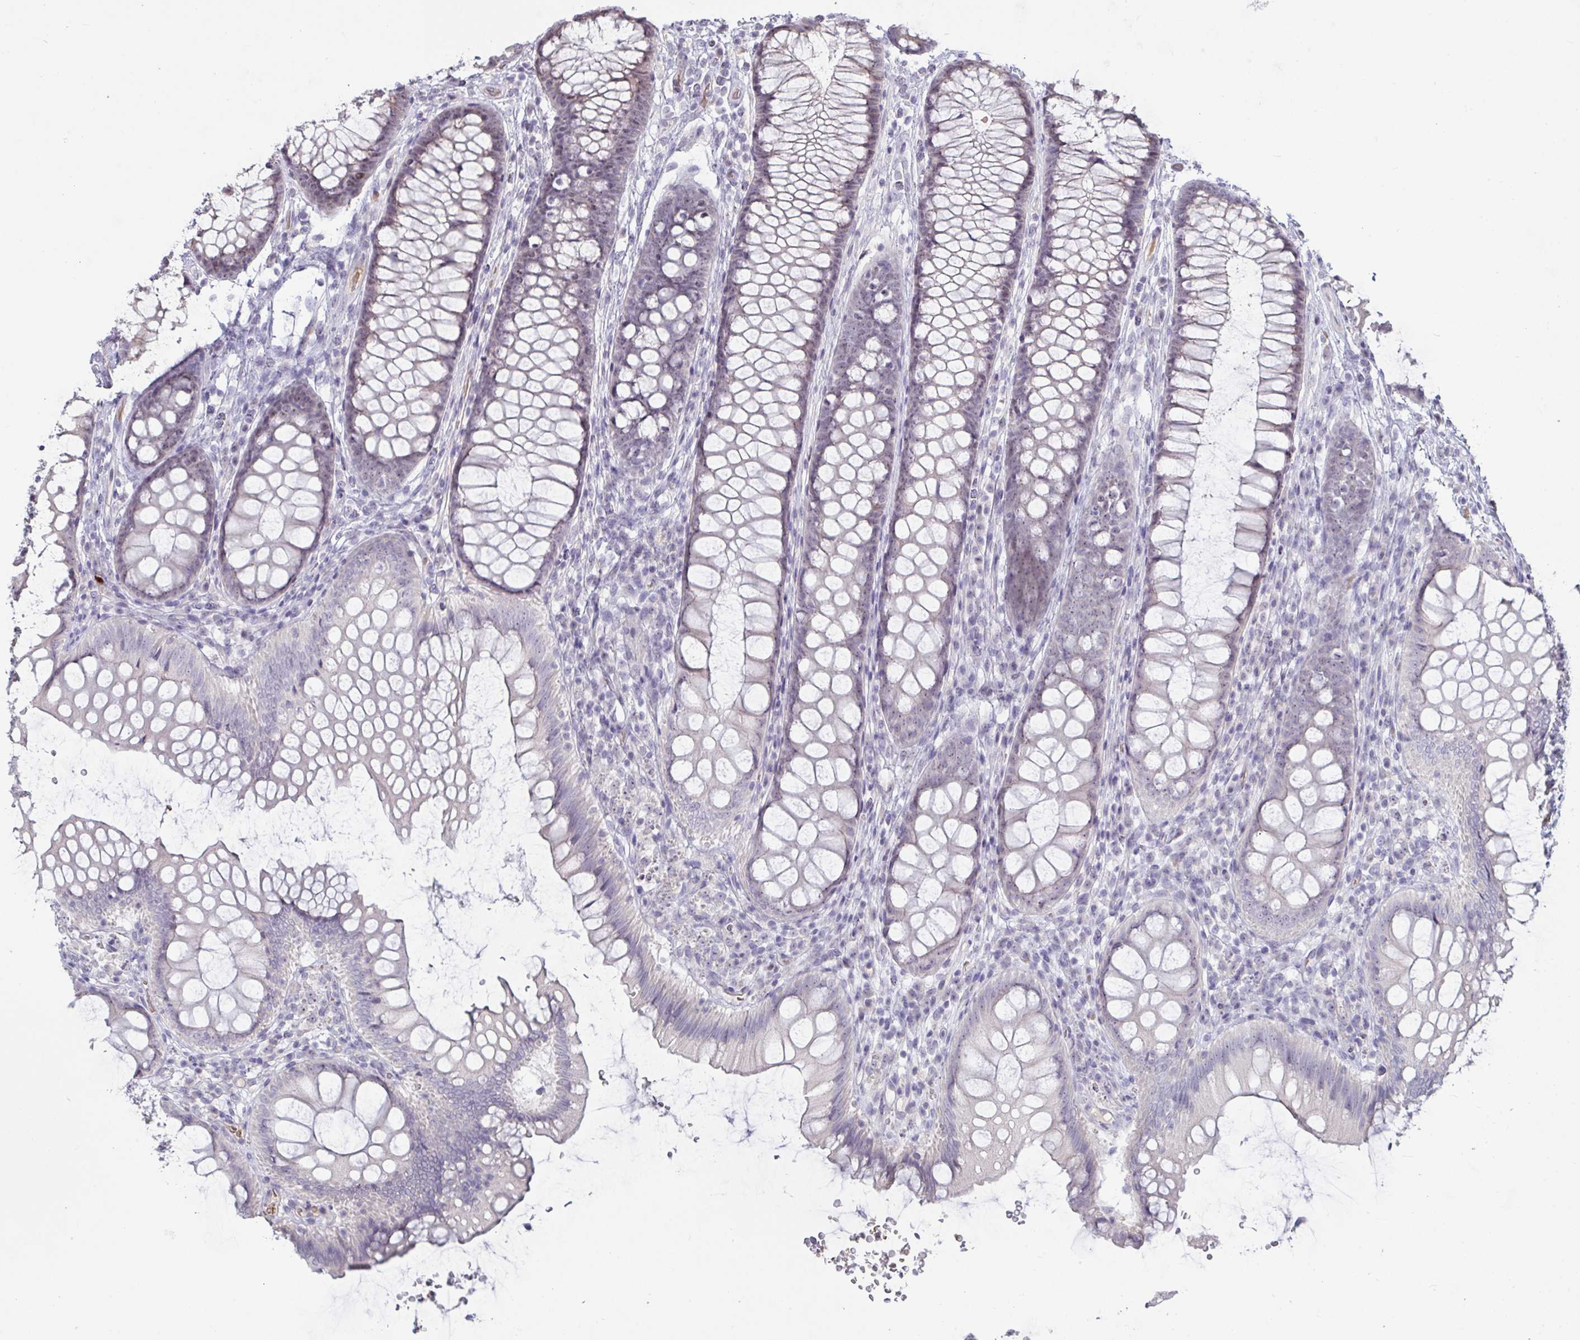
{"staining": {"intensity": "negative", "quantity": "none", "location": "none"}, "tissue": "colon", "cell_type": "Endothelial cells", "image_type": "normal", "snomed": [{"axis": "morphology", "description": "Normal tissue, NOS"}, {"axis": "morphology", "description": "Adenoma, NOS"}, {"axis": "topography", "description": "Soft tissue"}, {"axis": "topography", "description": "Colon"}], "caption": "Immunohistochemistry histopathology image of normal colon stained for a protein (brown), which displays no staining in endothelial cells. (IHC, brightfield microscopy, high magnification).", "gene": "MYC", "patient": {"sex": "male", "age": 47}}